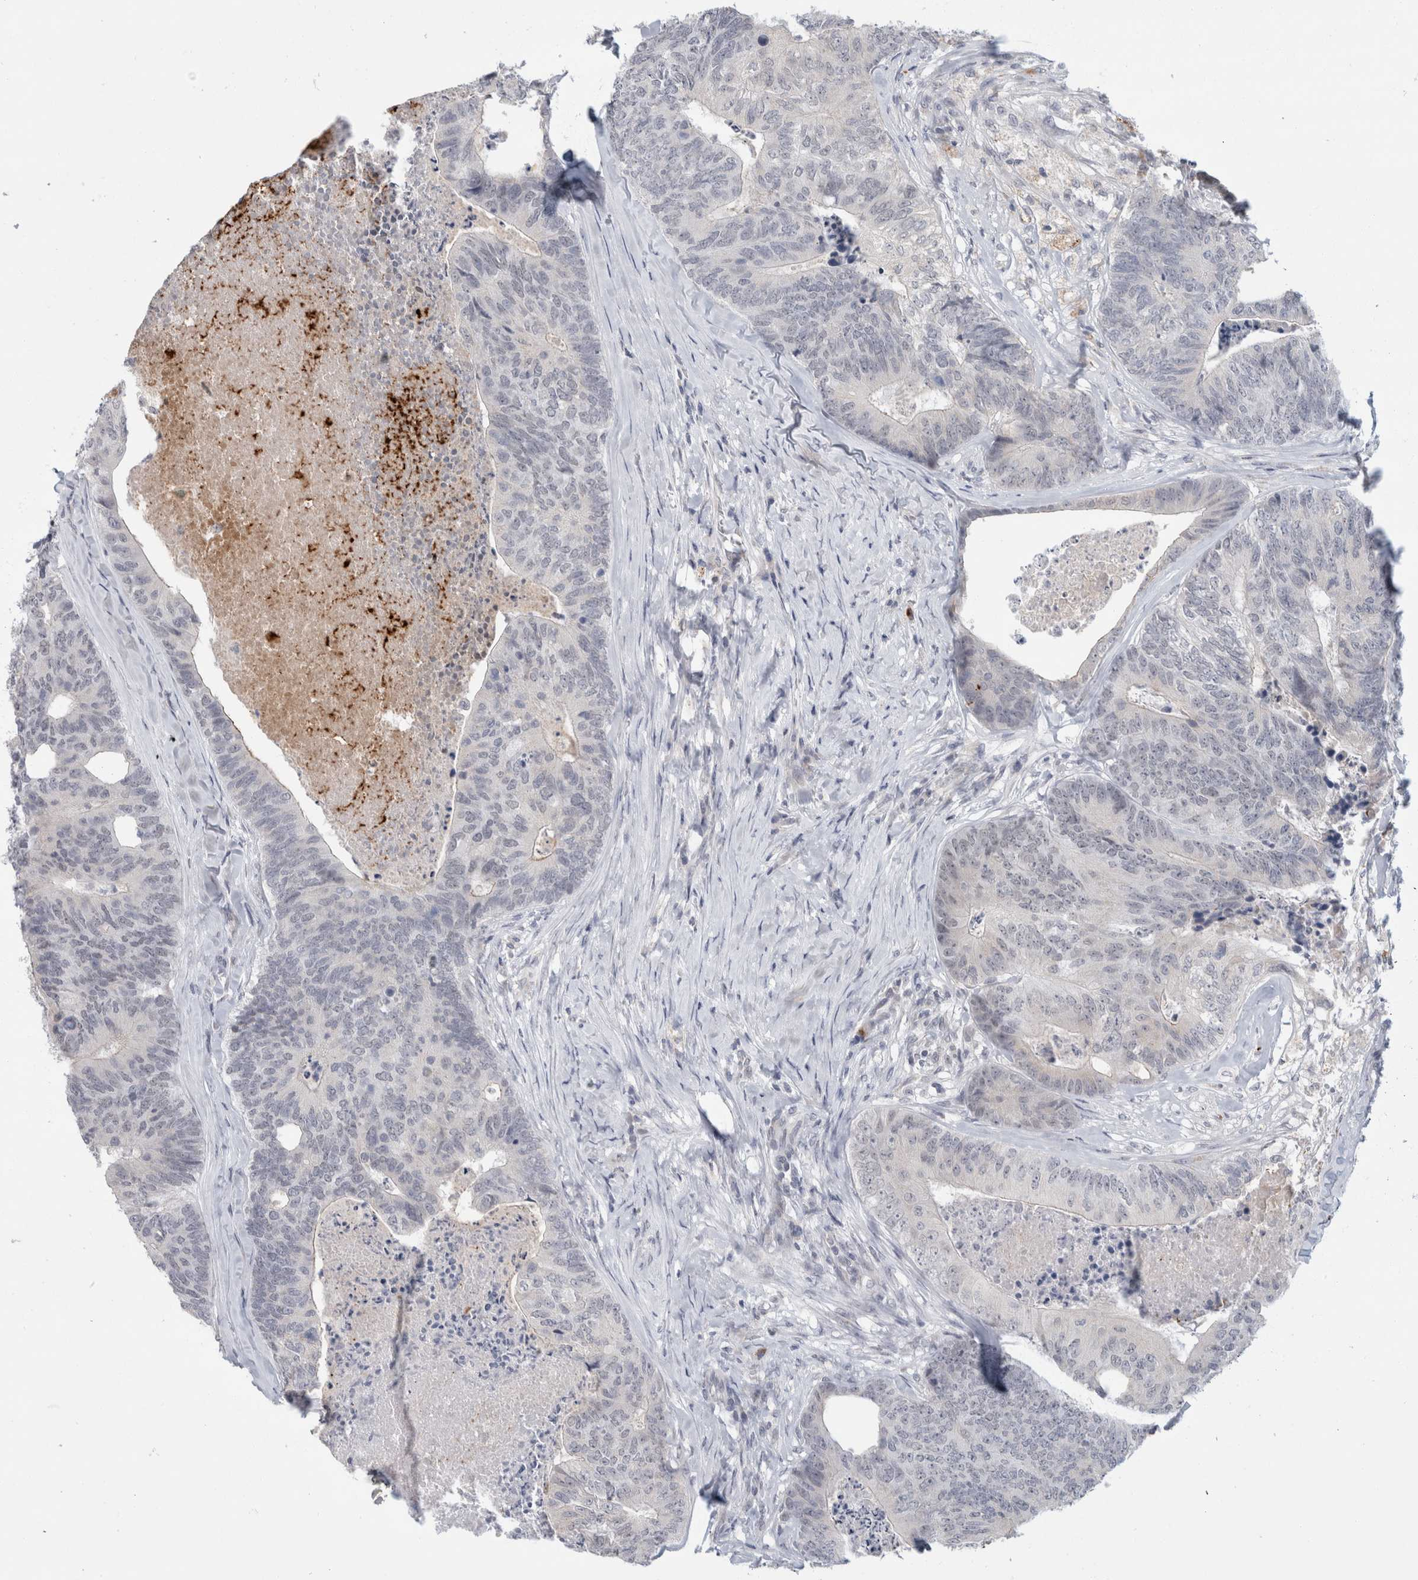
{"staining": {"intensity": "negative", "quantity": "none", "location": "none"}, "tissue": "colorectal cancer", "cell_type": "Tumor cells", "image_type": "cancer", "snomed": [{"axis": "morphology", "description": "Adenocarcinoma, NOS"}, {"axis": "topography", "description": "Colon"}], "caption": "An immunohistochemistry photomicrograph of colorectal cancer is shown. There is no staining in tumor cells of colorectal cancer.", "gene": "NIPA1", "patient": {"sex": "female", "age": 67}}